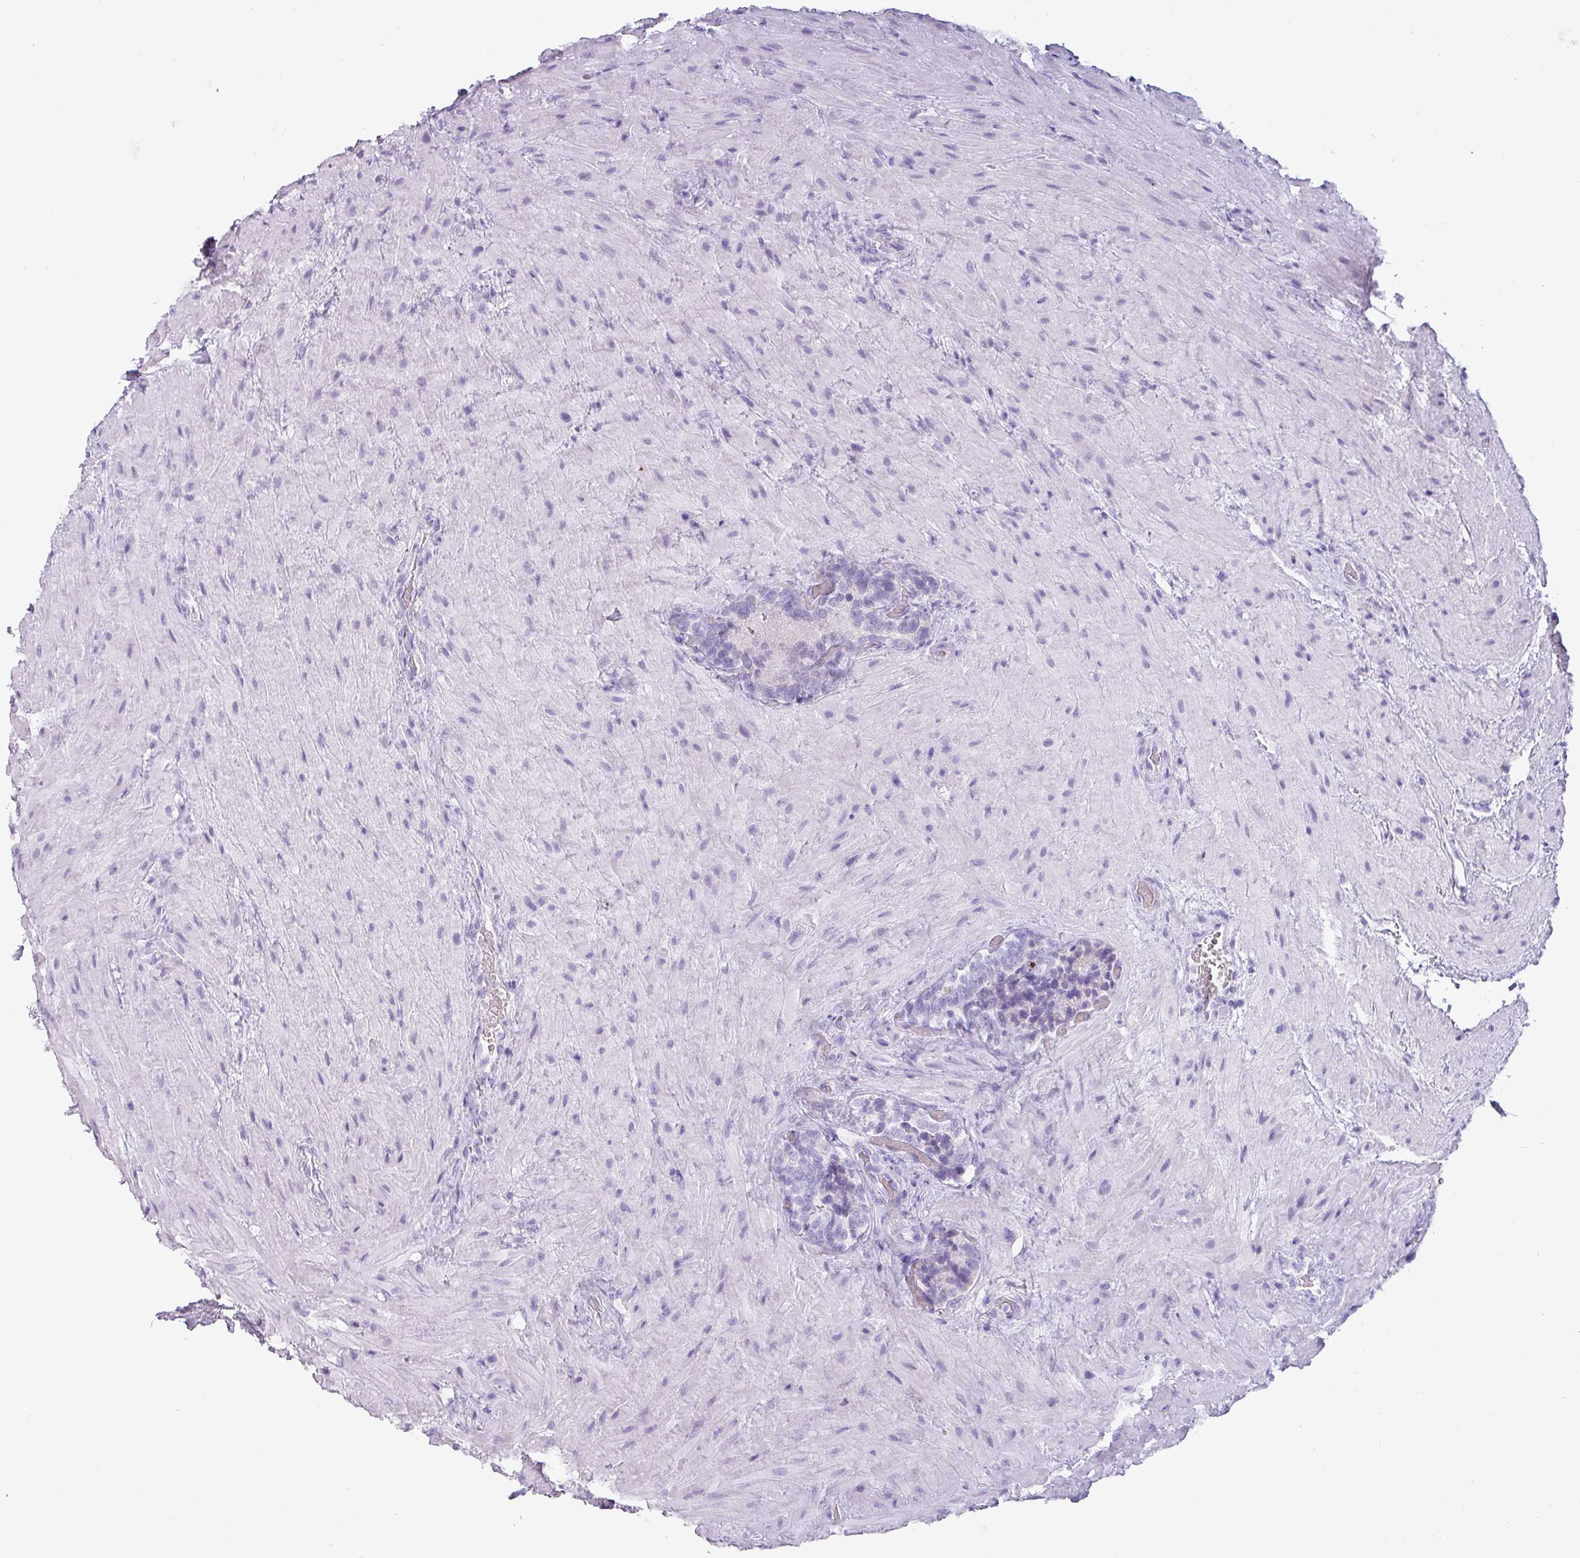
{"staining": {"intensity": "negative", "quantity": "none", "location": "none"}, "tissue": "seminal vesicle", "cell_type": "Glandular cells", "image_type": "normal", "snomed": [{"axis": "morphology", "description": "Normal tissue, NOS"}, {"axis": "topography", "description": "Seminal veicle"}], "caption": "This is an IHC micrograph of normal seminal vesicle. There is no staining in glandular cells.", "gene": "PGA3", "patient": {"sex": "male", "age": 62}}